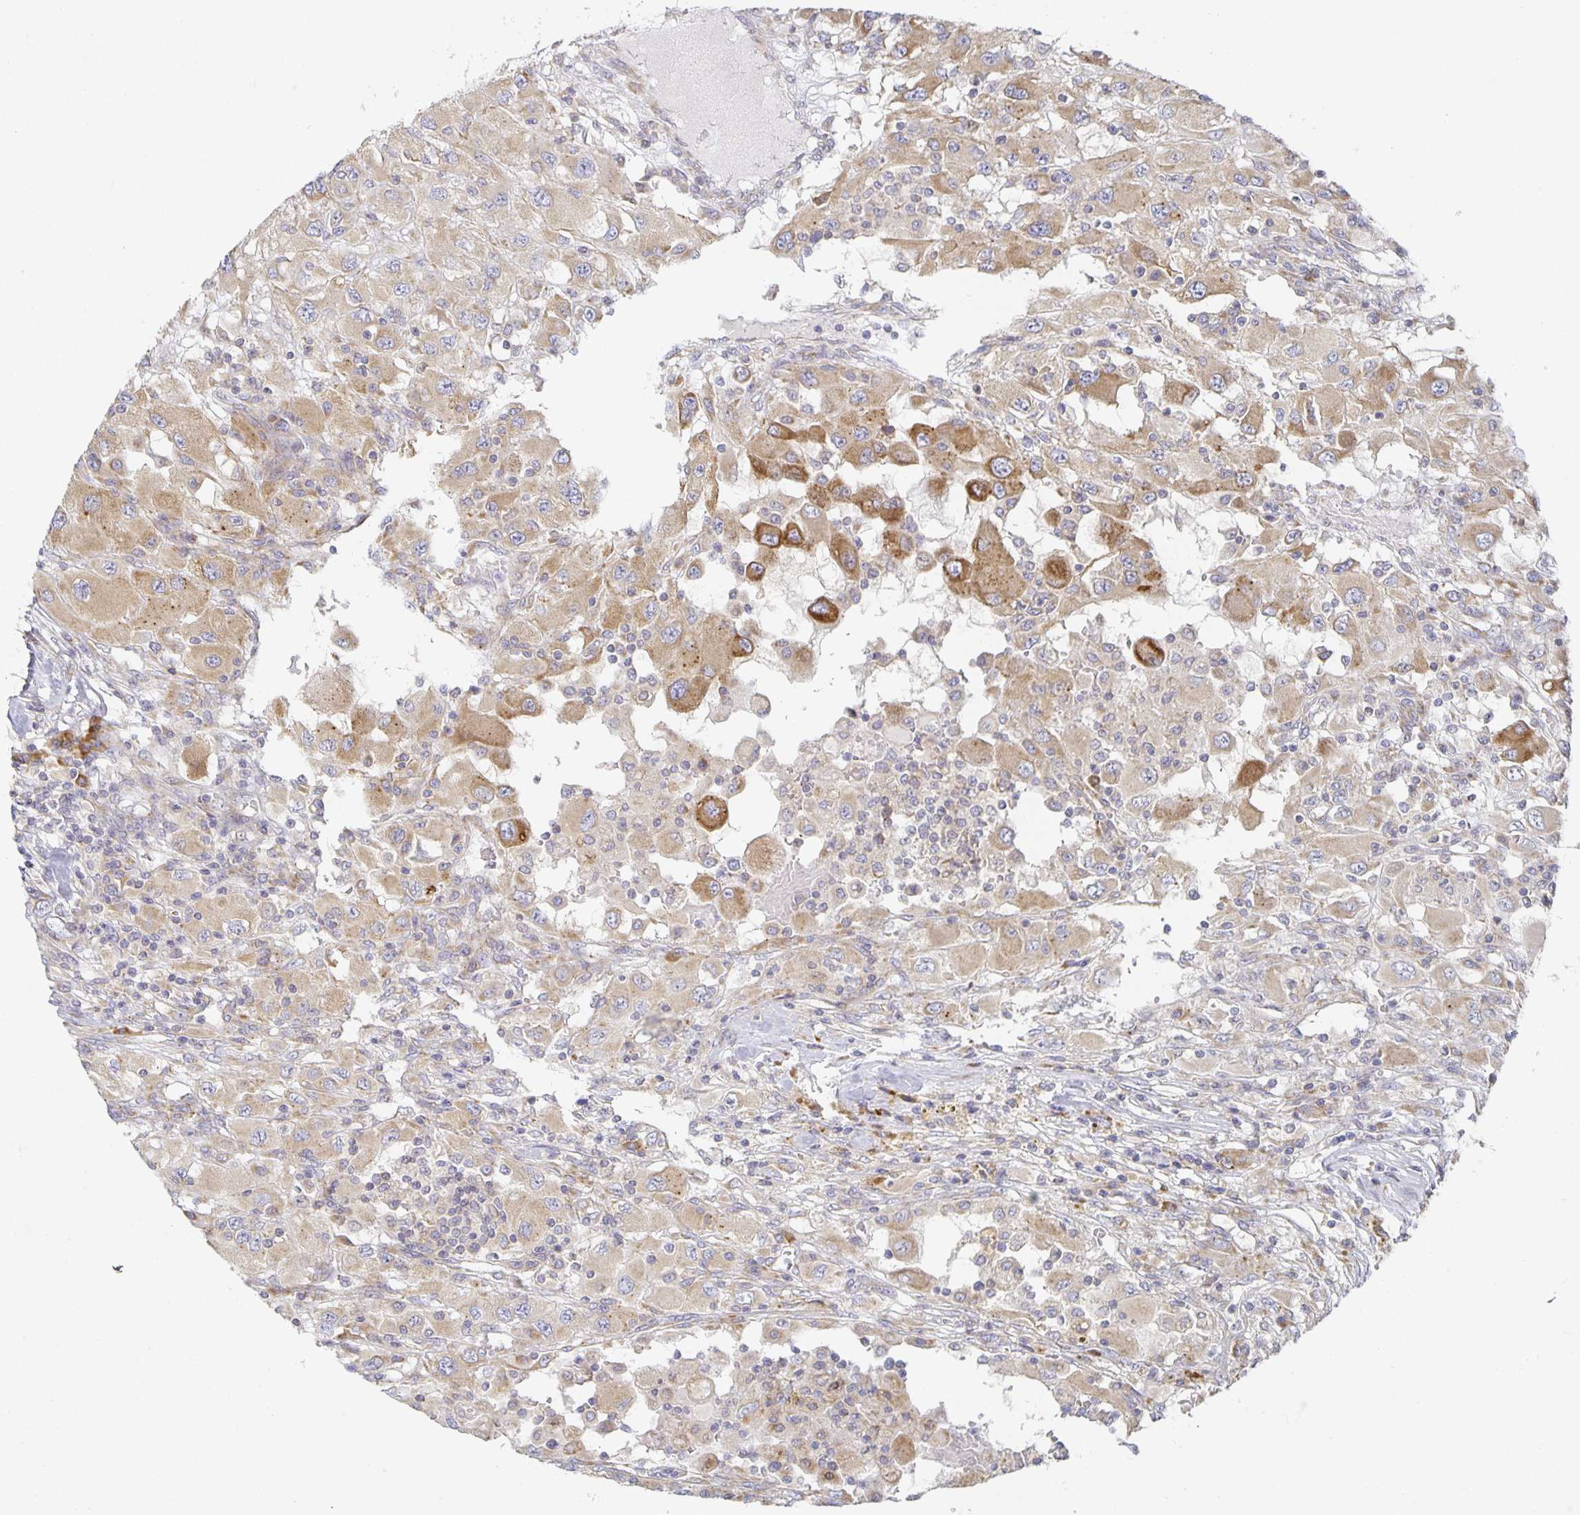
{"staining": {"intensity": "moderate", "quantity": "25%-75%", "location": "cytoplasmic/membranous"}, "tissue": "renal cancer", "cell_type": "Tumor cells", "image_type": "cancer", "snomed": [{"axis": "morphology", "description": "Adenocarcinoma, NOS"}, {"axis": "topography", "description": "Kidney"}], "caption": "Tumor cells exhibit medium levels of moderate cytoplasmic/membranous positivity in approximately 25%-75% of cells in human adenocarcinoma (renal).", "gene": "NOMO1", "patient": {"sex": "female", "age": 67}}